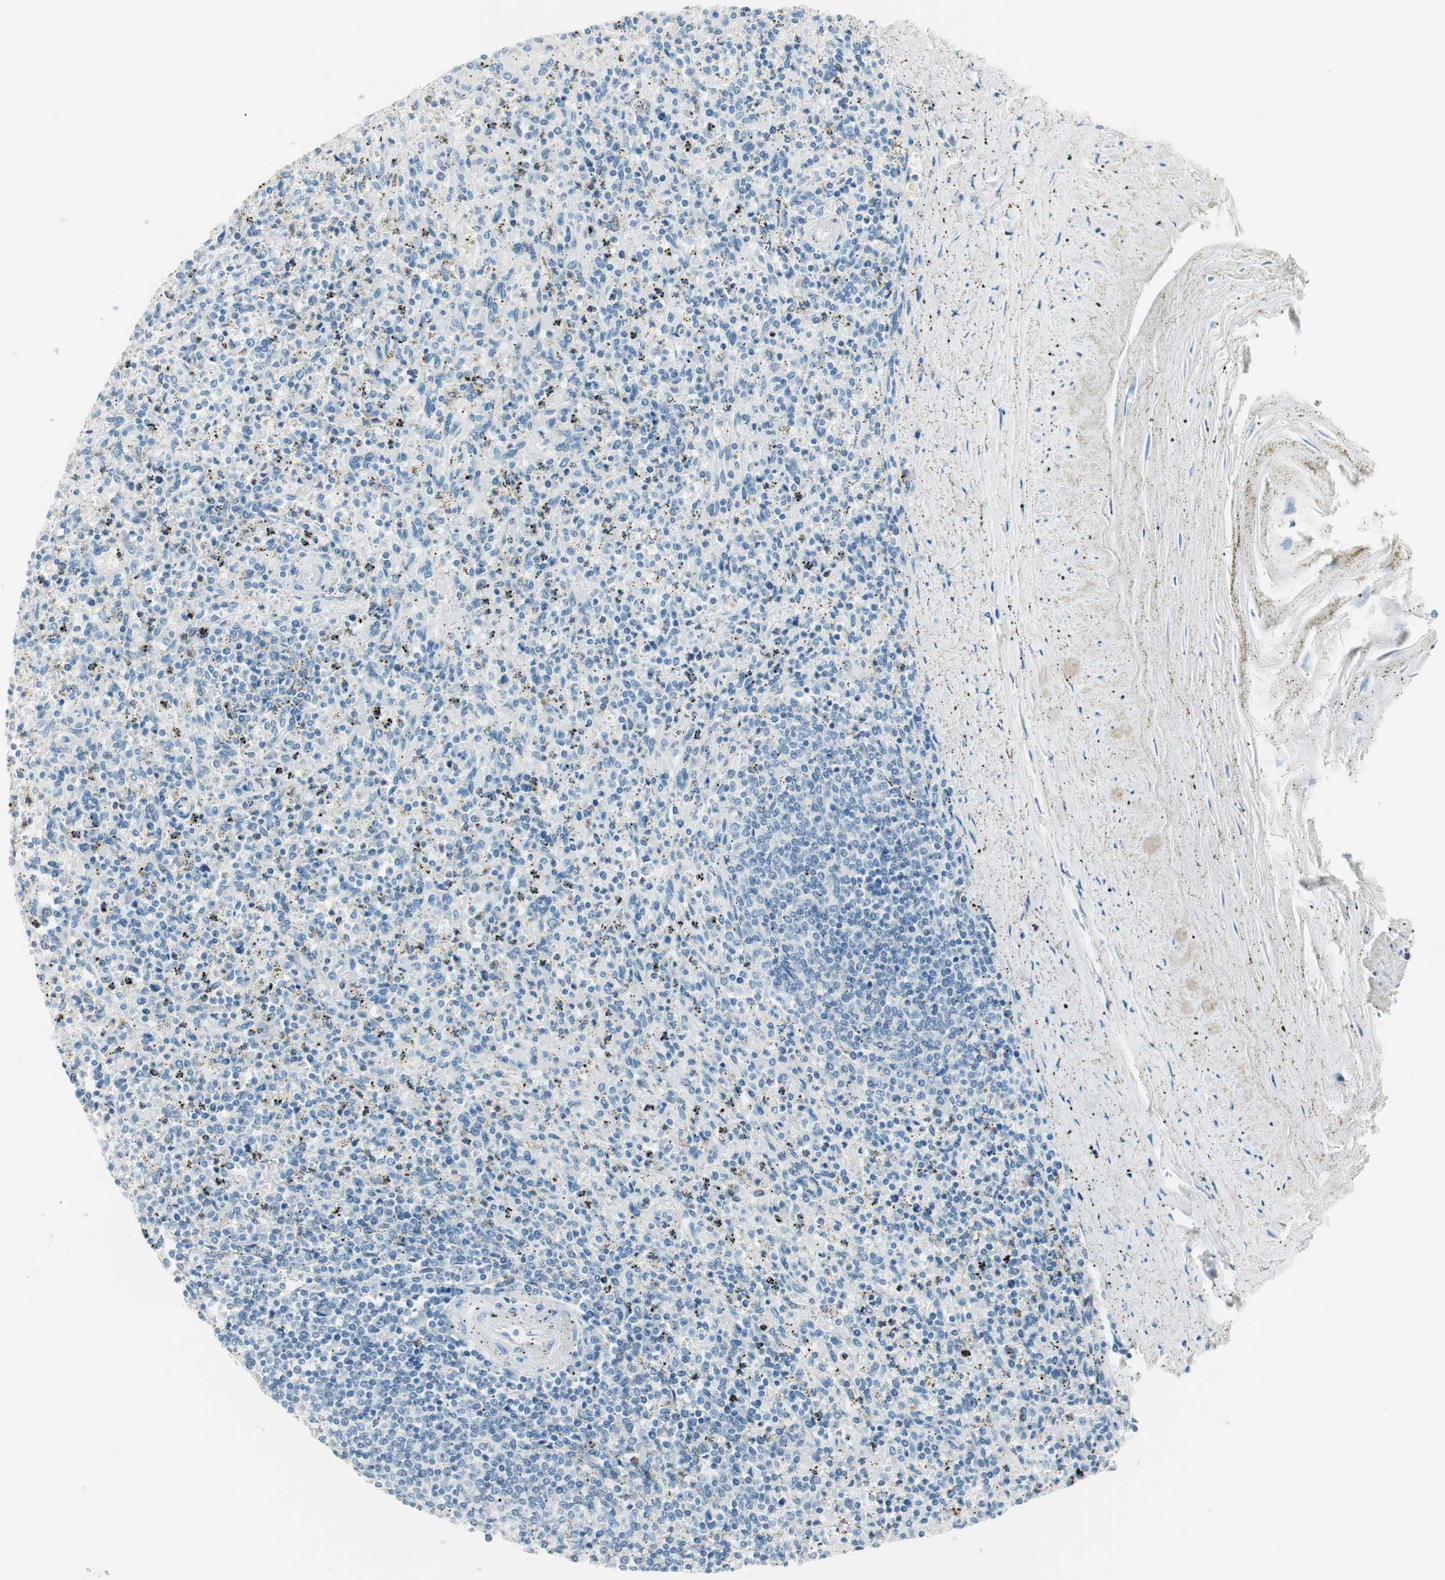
{"staining": {"intensity": "negative", "quantity": "none", "location": "none"}, "tissue": "spleen", "cell_type": "Cells in red pulp", "image_type": "normal", "snomed": [{"axis": "morphology", "description": "Normal tissue, NOS"}, {"axis": "topography", "description": "Spleen"}], "caption": "A micrograph of spleen stained for a protein demonstrates no brown staining in cells in red pulp. (DAB (3,3'-diaminobenzidine) immunohistochemistry (IHC) visualized using brightfield microscopy, high magnification).", "gene": "HOXB13", "patient": {"sex": "male", "age": 72}}